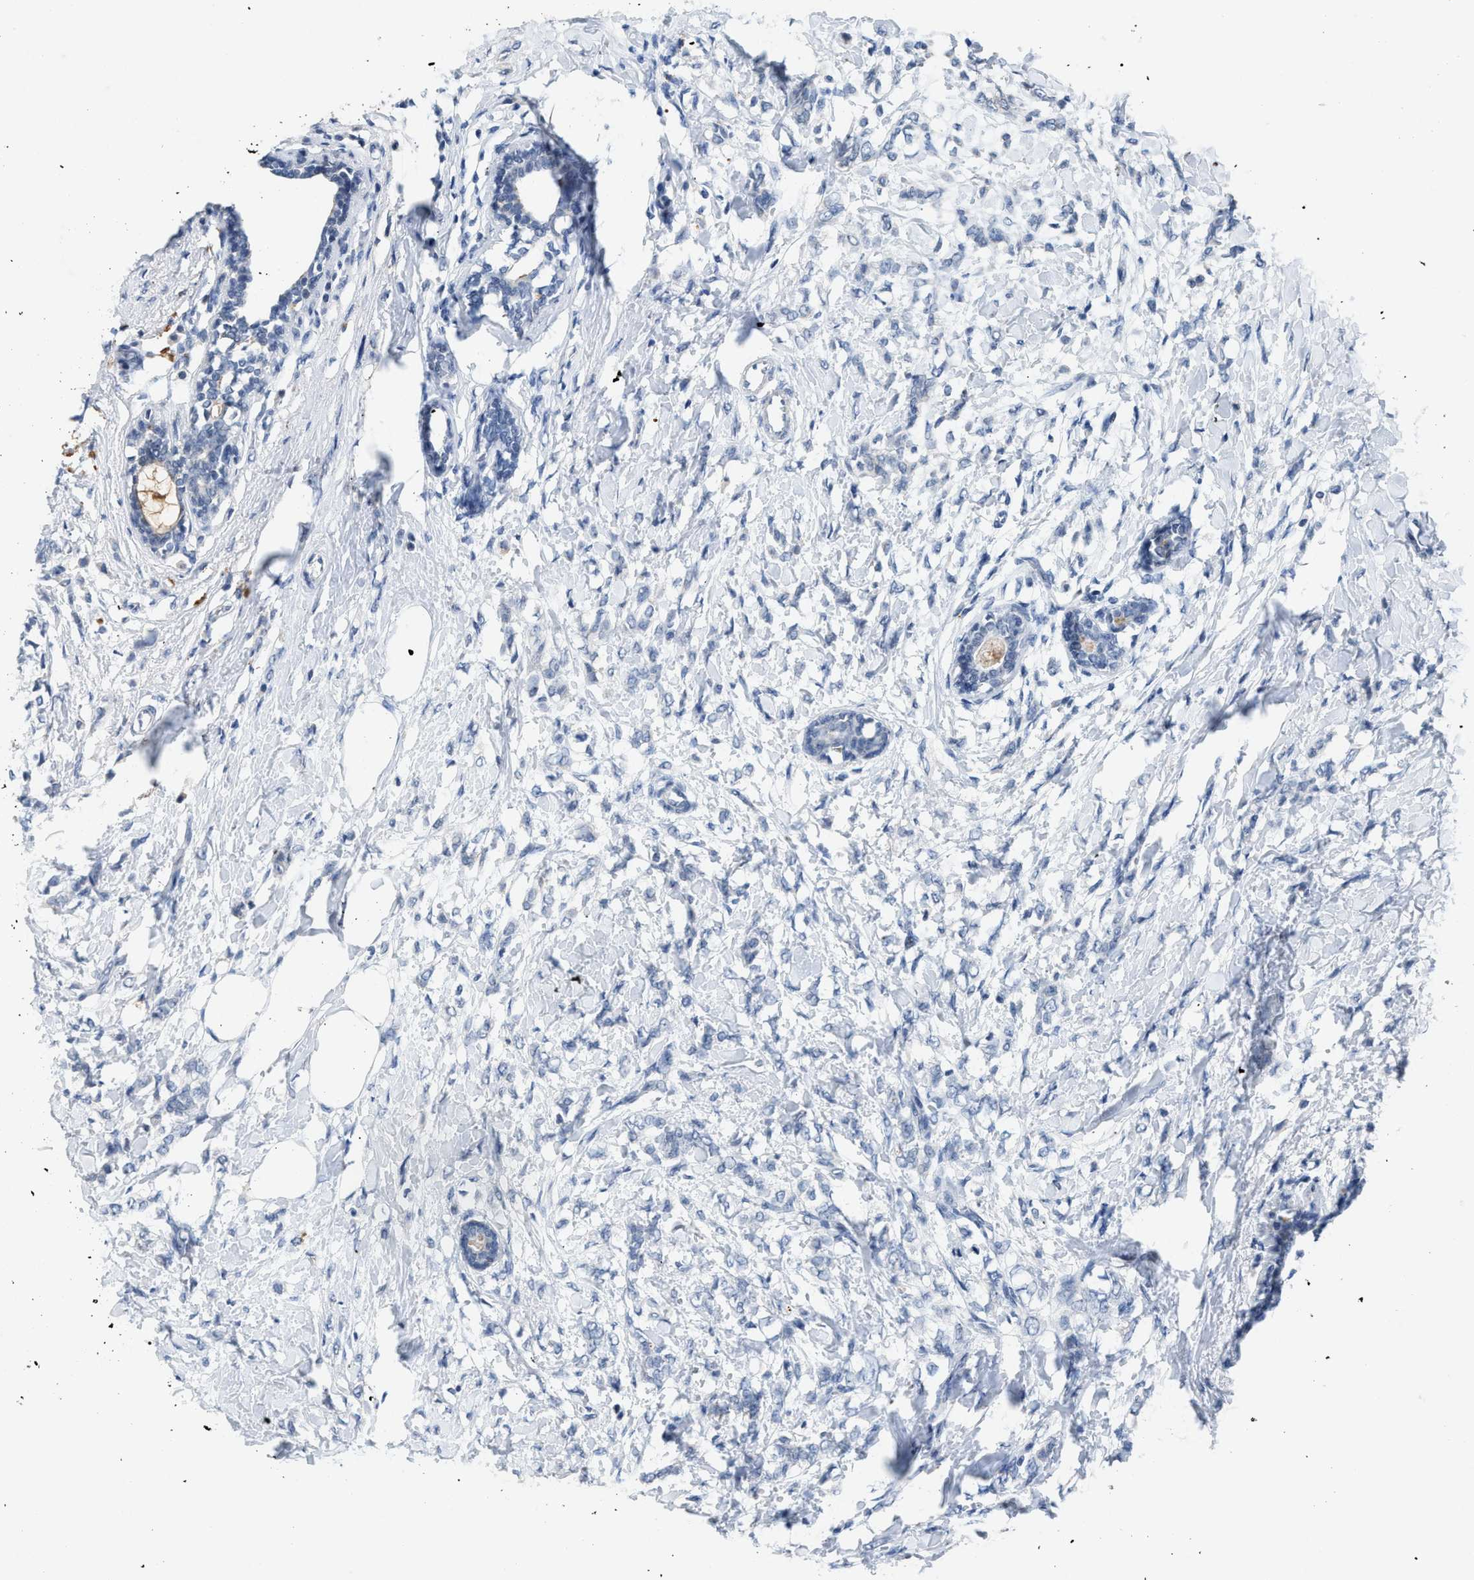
{"staining": {"intensity": "negative", "quantity": "none", "location": "none"}, "tissue": "breast cancer", "cell_type": "Tumor cells", "image_type": "cancer", "snomed": [{"axis": "morphology", "description": "Lobular carcinoma, in situ"}, {"axis": "morphology", "description": "Lobular carcinoma"}, {"axis": "topography", "description": "Breast"}], "caption": "The image exhibits no staining of tumor cells in breast lobular carcinoma in situ.", "gene": "SLC5A5", "patient": {"sex": "female", "age": 41}}